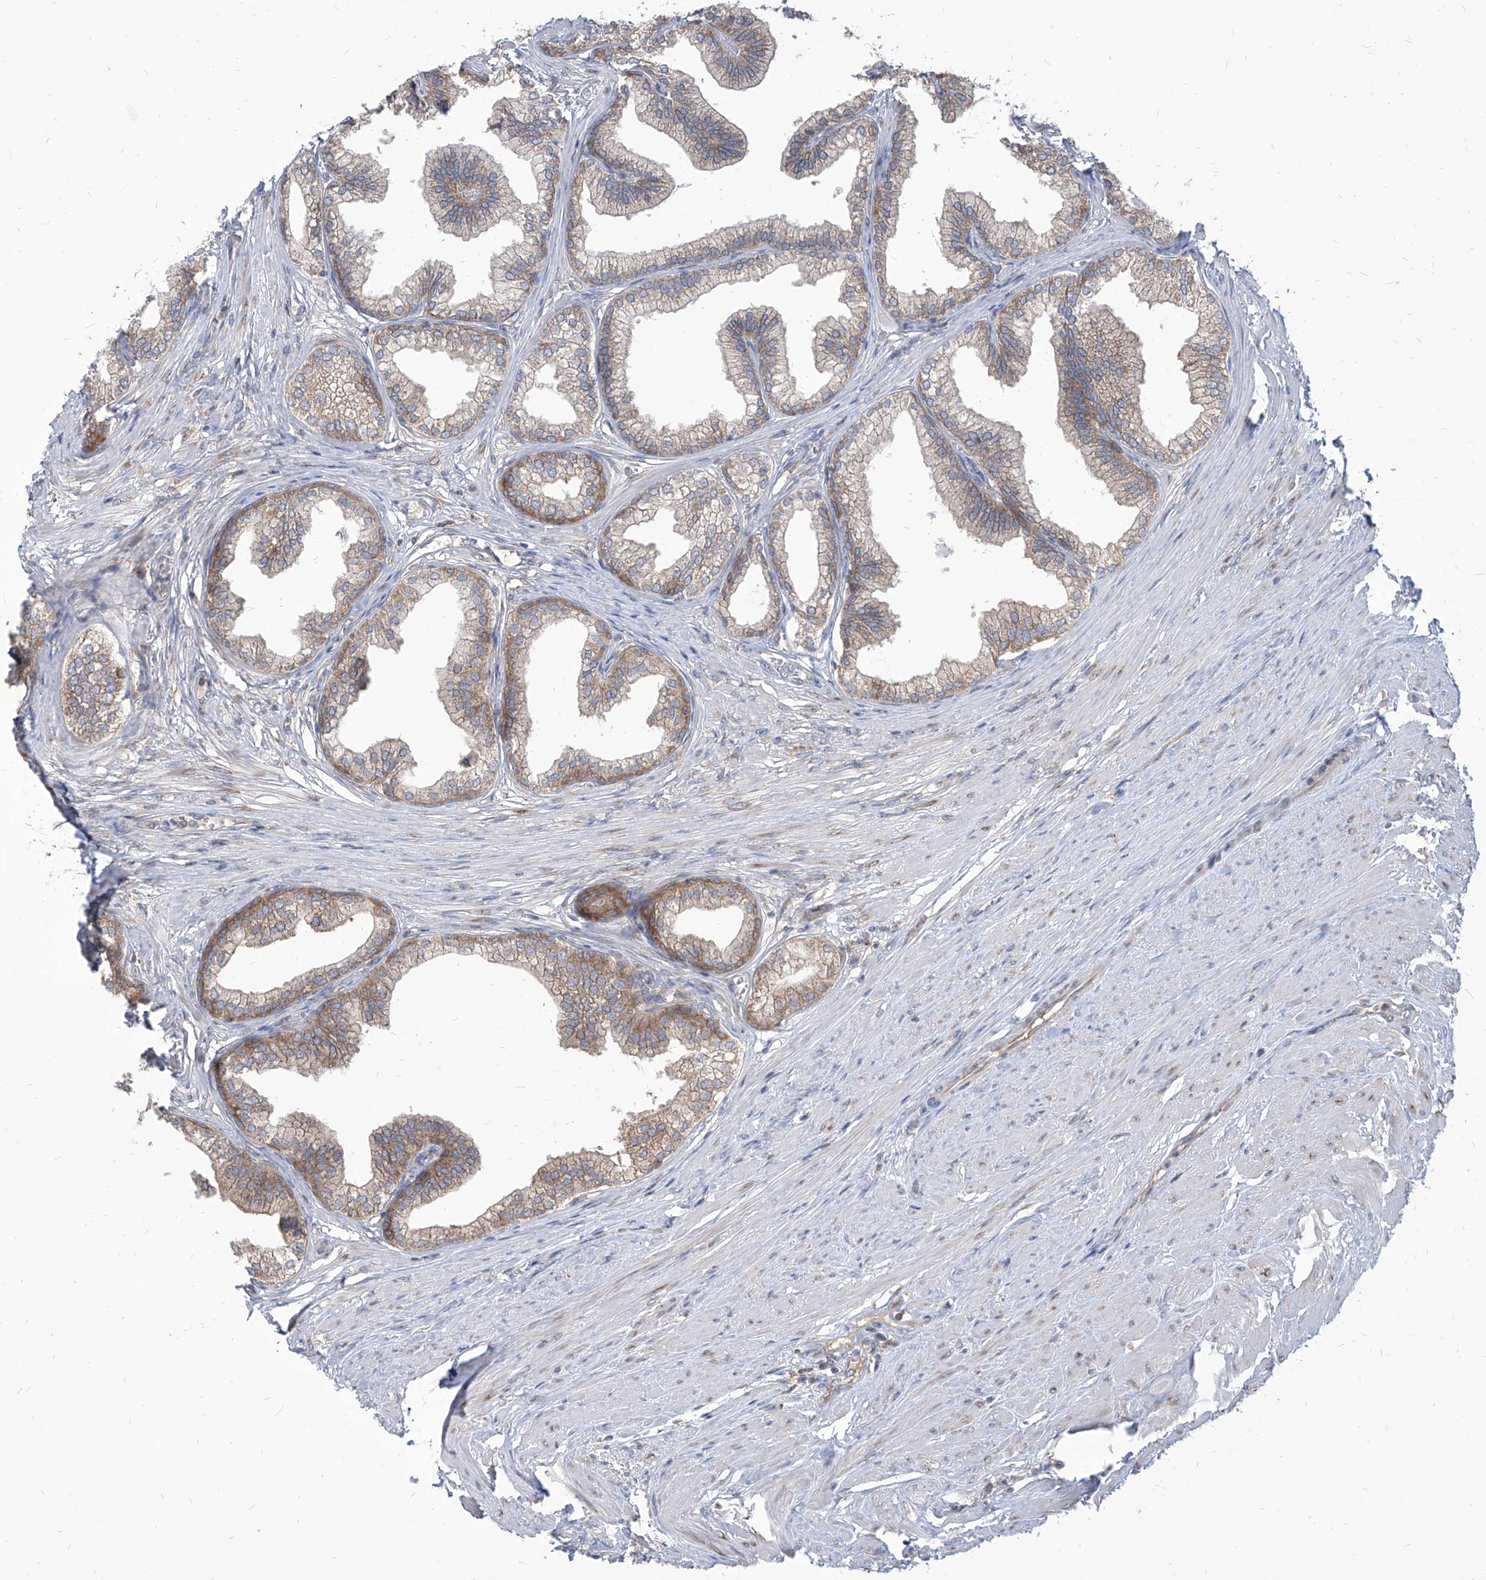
{"staining": {"intensity": "moderate", "quantity": "25%-75%", "location": "cytoplasmic/membranous"}, "tissue": "prostate", "cell_type": "Glandular cells", "image_type": "normal", "snomed": [{"axis": "morphology", "description": "Normal tissue, NOS"}, {"axis": "morphology", "description": "Urothelial carcinoma, Low grade"}, {"axis": "topography", "description": "Urinary bladder"}, {"axis": "topography", "description": "Prostate"}], "caption": "IHC histopathology image of benign prostate stained for a protein (brown), which displays medium levels of moderate cytoplasmic/membranous staining in approximately 25%-75% of glandular cells.", "gene": "FAM83B", "patient": {"sex": "male", "age": 60}}